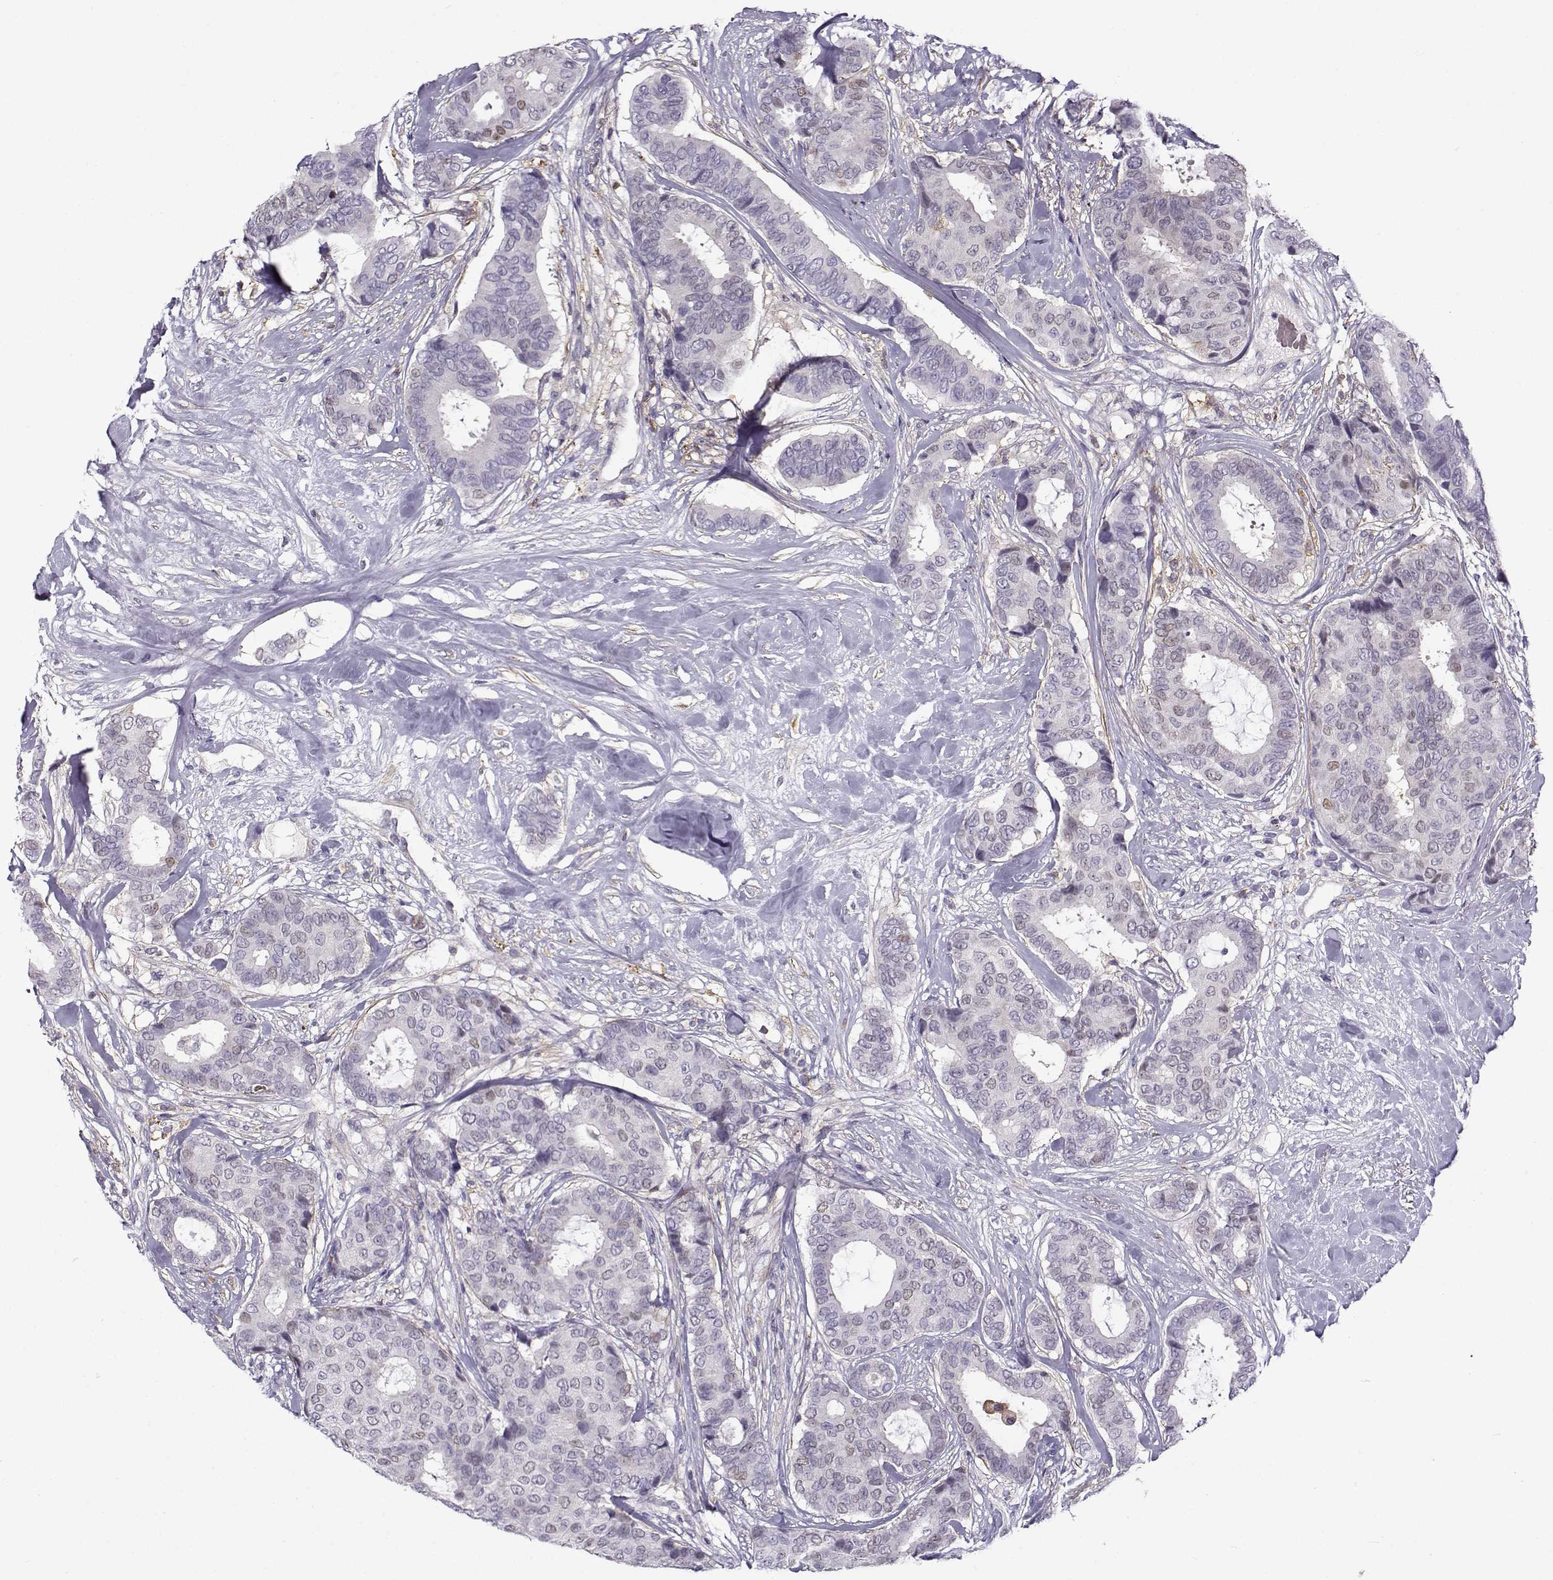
{"staining": {"intensity": "negative", "quantity": "none", "location": "none"}, "tissue": "breast cancer", "cell_type": "Tumor cells", "image_type": "cancer", "snomed": [{"axis": "morphology", "description": "Duct carcinoma"}, {"axis": "topography", "description": "Breast"}], "caption": "Immunohistochemistry micrograph of neoplastic tissue: human breast intraductal carcinoma stained with DAB demonstrates no significant protein expression in tumor cells.", "gene": "UCP3", "patient": {"sex": "female", "age": 75}}